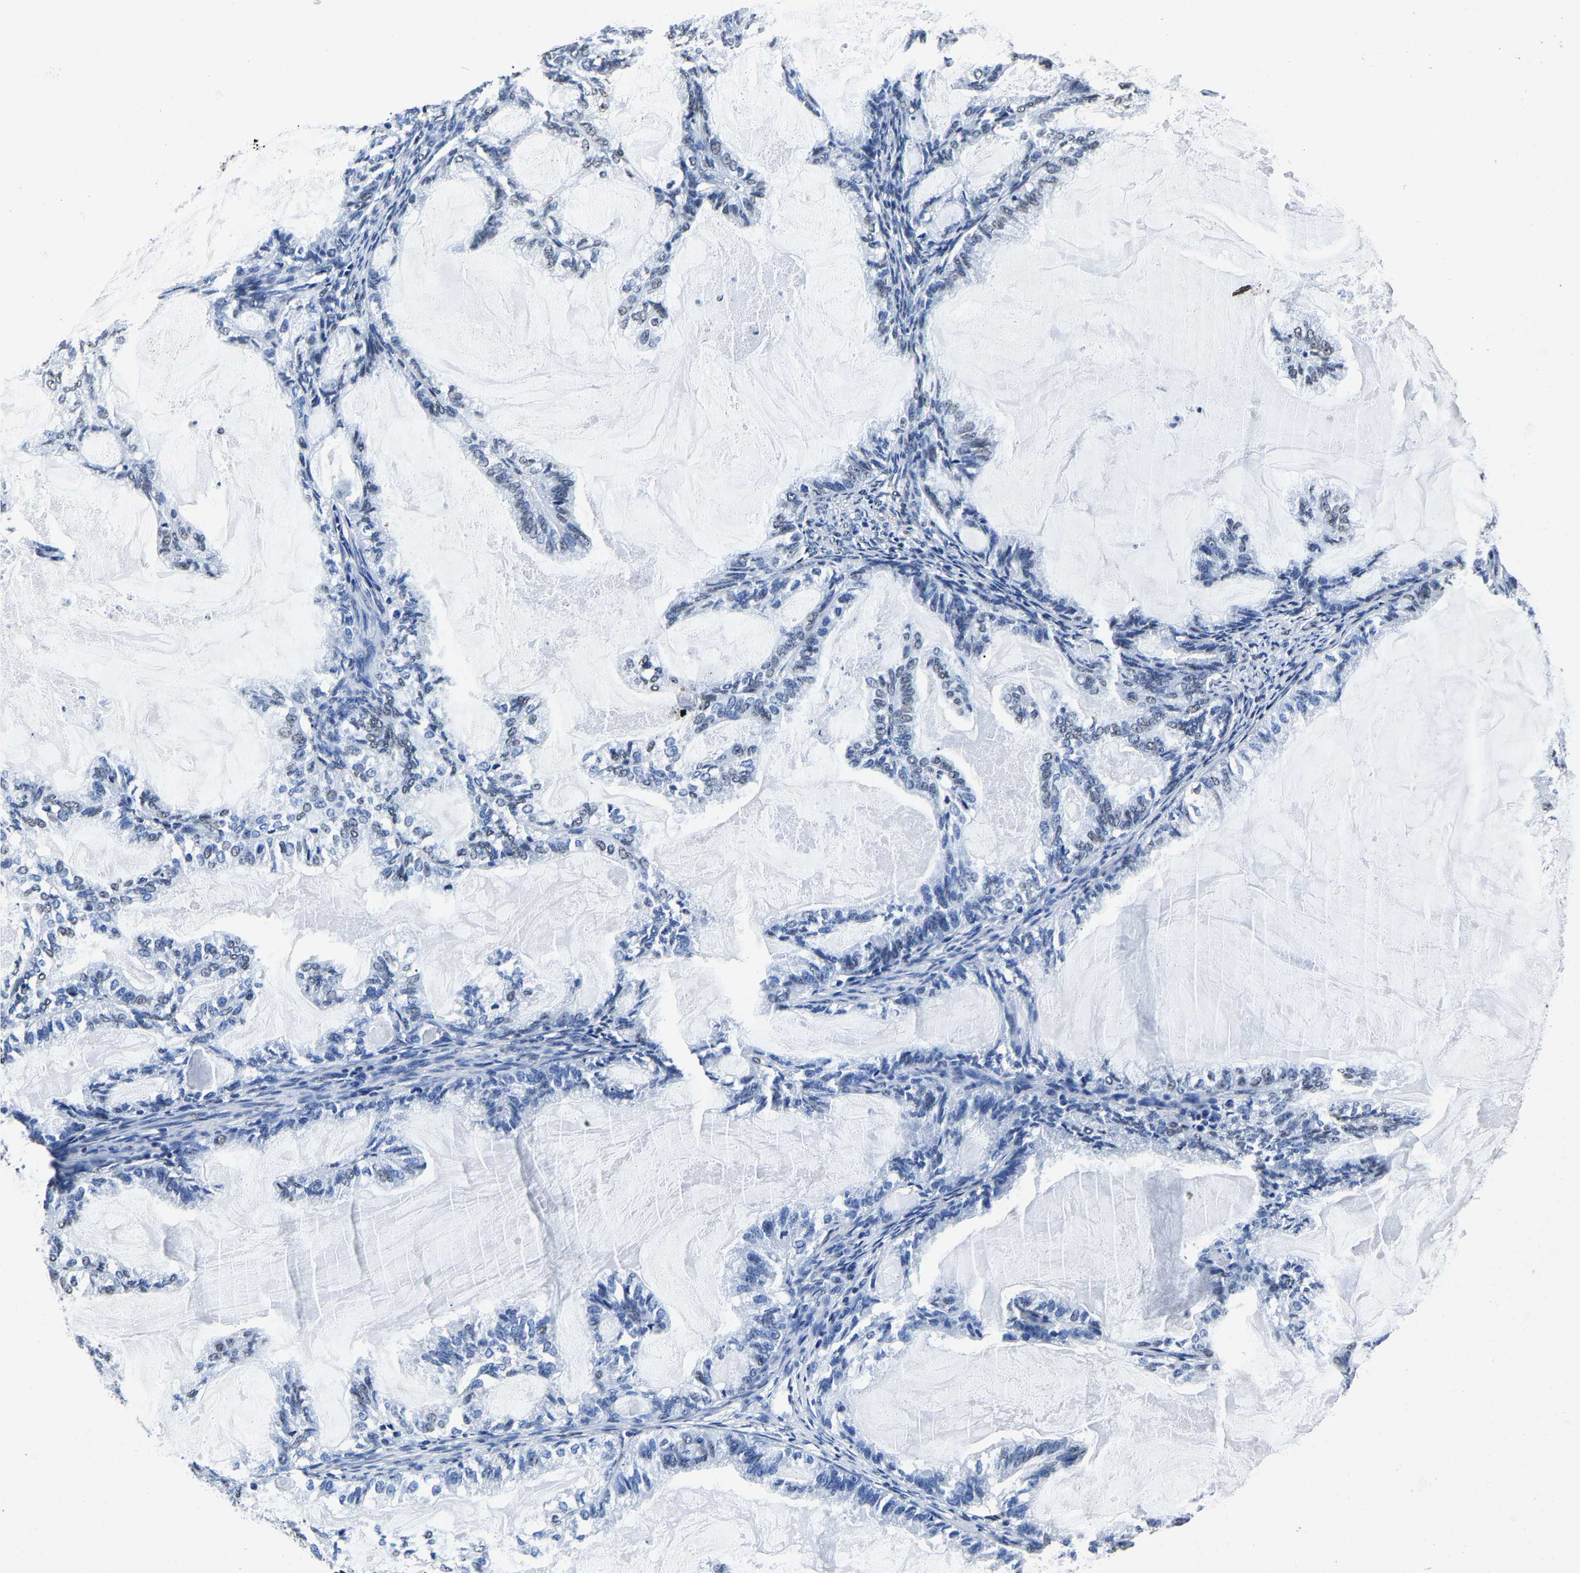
{"staining": {"intensity": "weak", "quantity": "<25%", "location": "nuclear"}, "tissue": "endometrial cancer", "cell_type": "Tumor cells", "image_type": "cancer", "snomed": [{"axis": "morphology", "description": "Adenocarcinoma, NOS"}, {"axis": "topography", "description": "Endometrium"}], "caption": "Immunohistochemical staining of adenocarcinoma (endometrial) shows no significant staining in tumor cells. (DAB (3,3'-diaminobenzidine) IHC with hematoxylin counter stain).", "gene": "RBM45", "patient": {"sex": "female", "age": 86}}